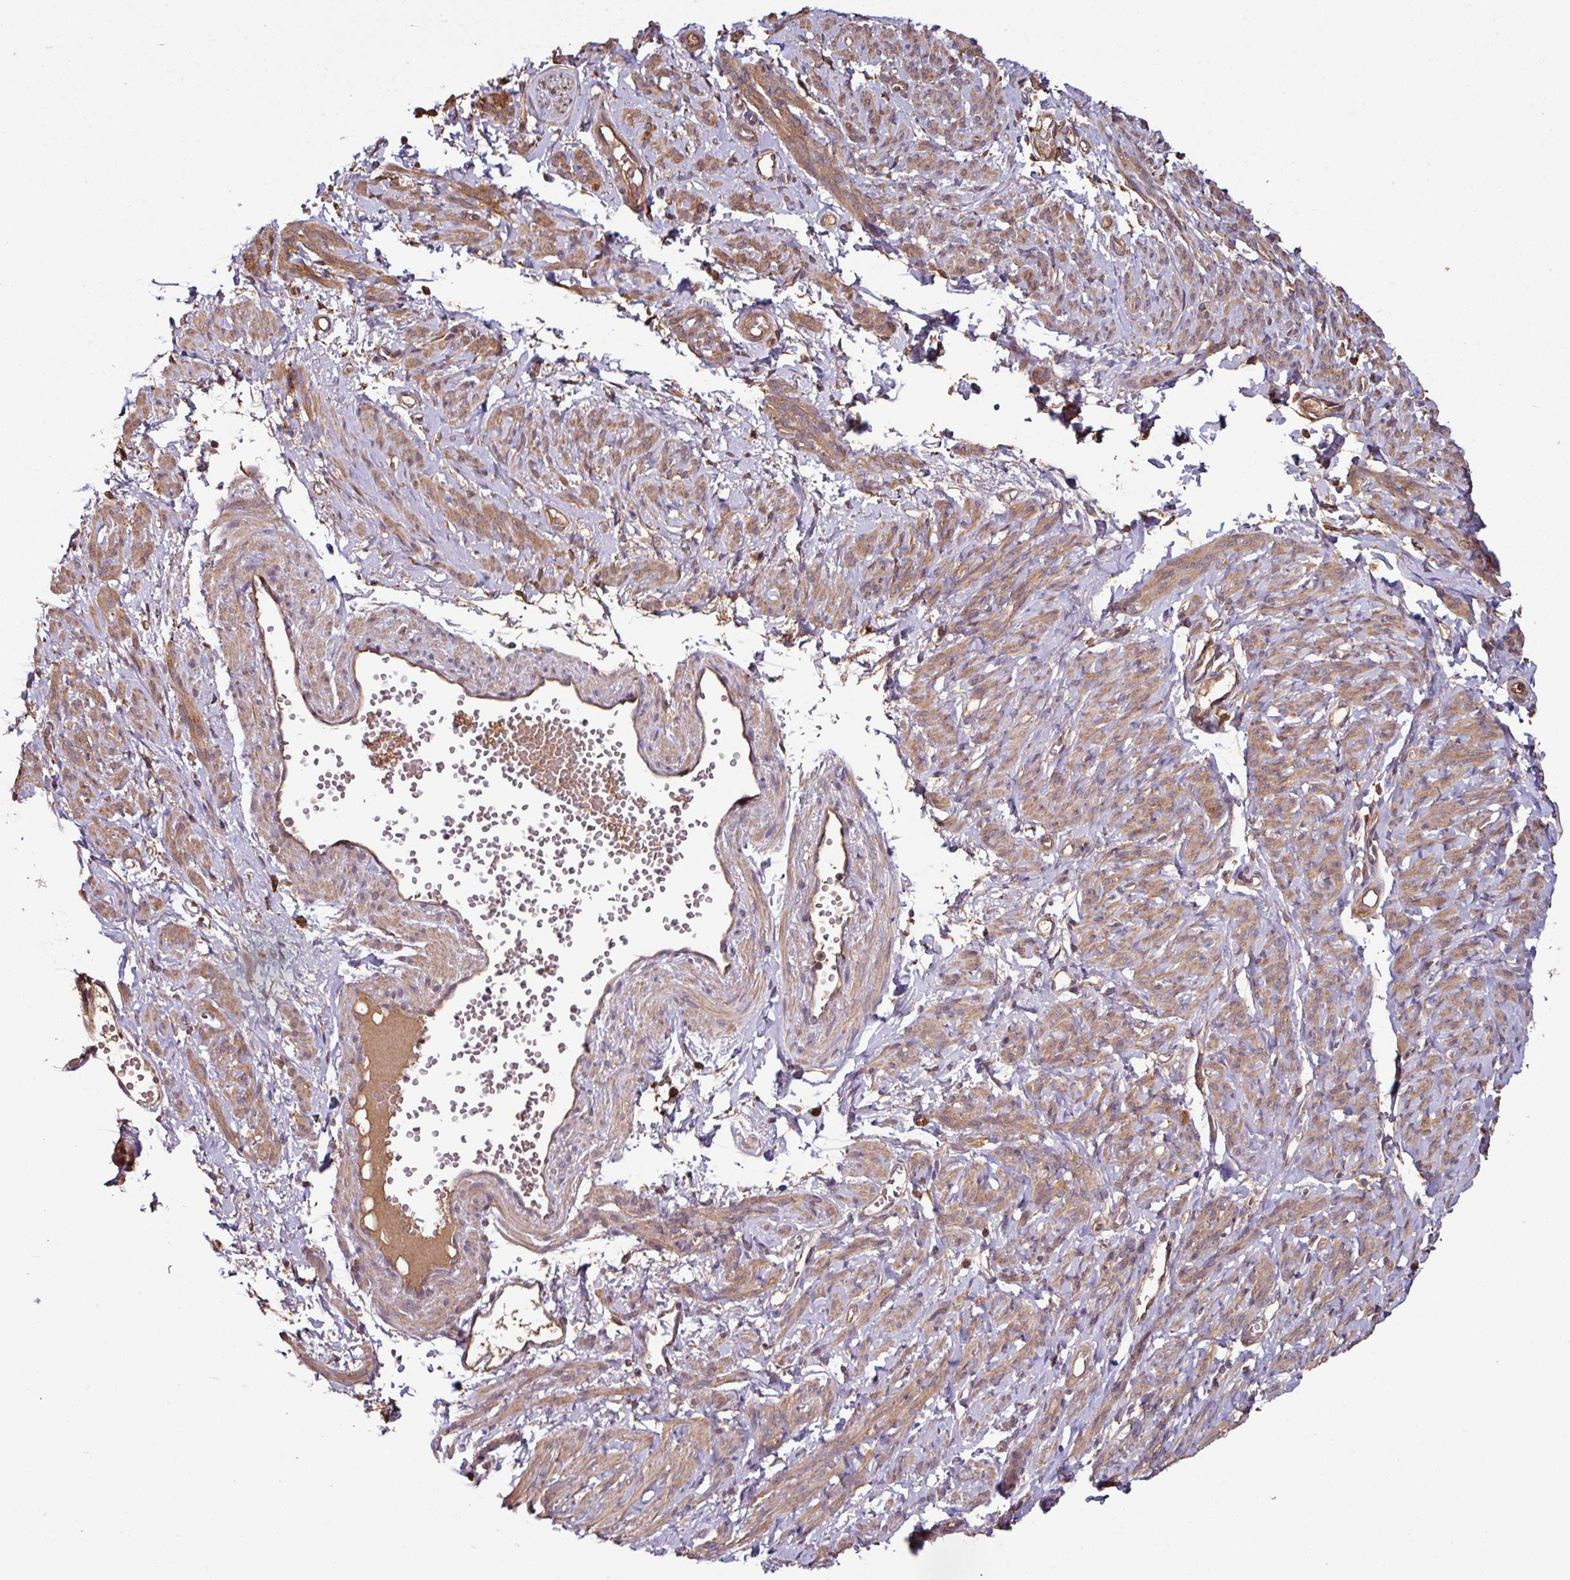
{"staining": {"intensity": "moderate", "quantity": ">75%", "location": "cytoplasmic/membranous"}, "tissue": "smooth muscle", "cell_type": "Smooth muscle cells", "image_type": "normal", "snomed": [{"axis": "morphology", "description": "Normal tissue, NOS"}, {"axis": "topography", "description": "Smooth muscle"}], "caption": "Immunohistochemistry (IHC) (DAB (3,3'-diaminobenzidine)) staining of benign smooth muscle exhibits moderate cytoplasmic/membranous protein positivity in about >75% of smooth muscle cells. (Brightfield microscopy of DAB IHC at high magnification).", "gene": "GNPDA1", "patient": {"sex": "female", "age": 65}}